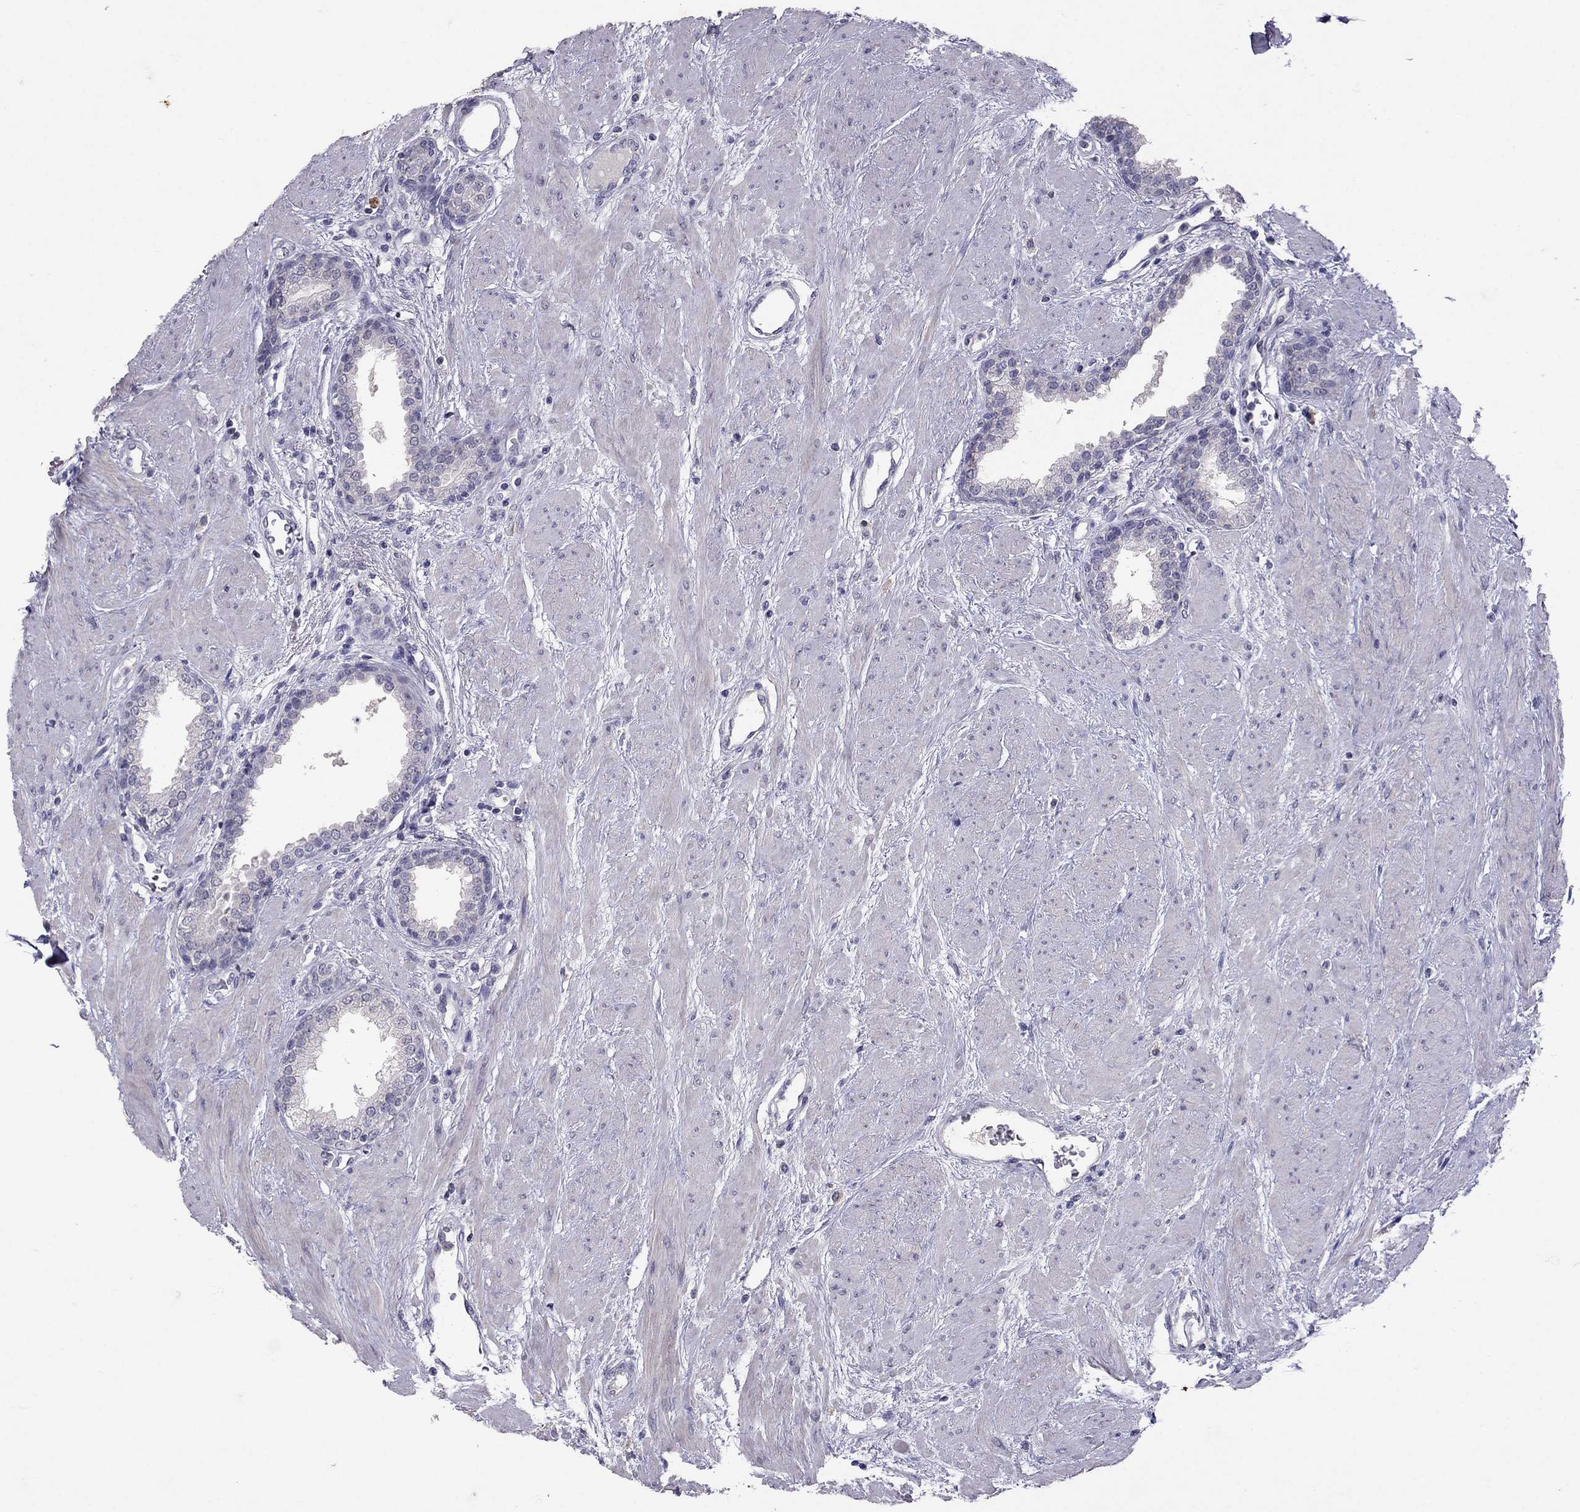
{"staining": {"intensity": "negative", "quantity": "none", "location": "none"}, "tissue": "prostate", "cell_type": "Glandular cells", "image_type": "normal", "snomed": [{"axis": "morphology", "description": "Normal tissue, NOS"}, {"axis": "topography", "description": "Prostate"}], "caption": "An immunohistochemistry (IHC) photomicrograph of benign prostate is shown. There is no staining in glandular cells of prostate. (DAB (3,3'-diaminobenzidine) immunohistochemistry (IHC) visualized using brightfield microscopy, high magnification).", "gene": "FST", "patient": {"sex": "male", "age": 51}}